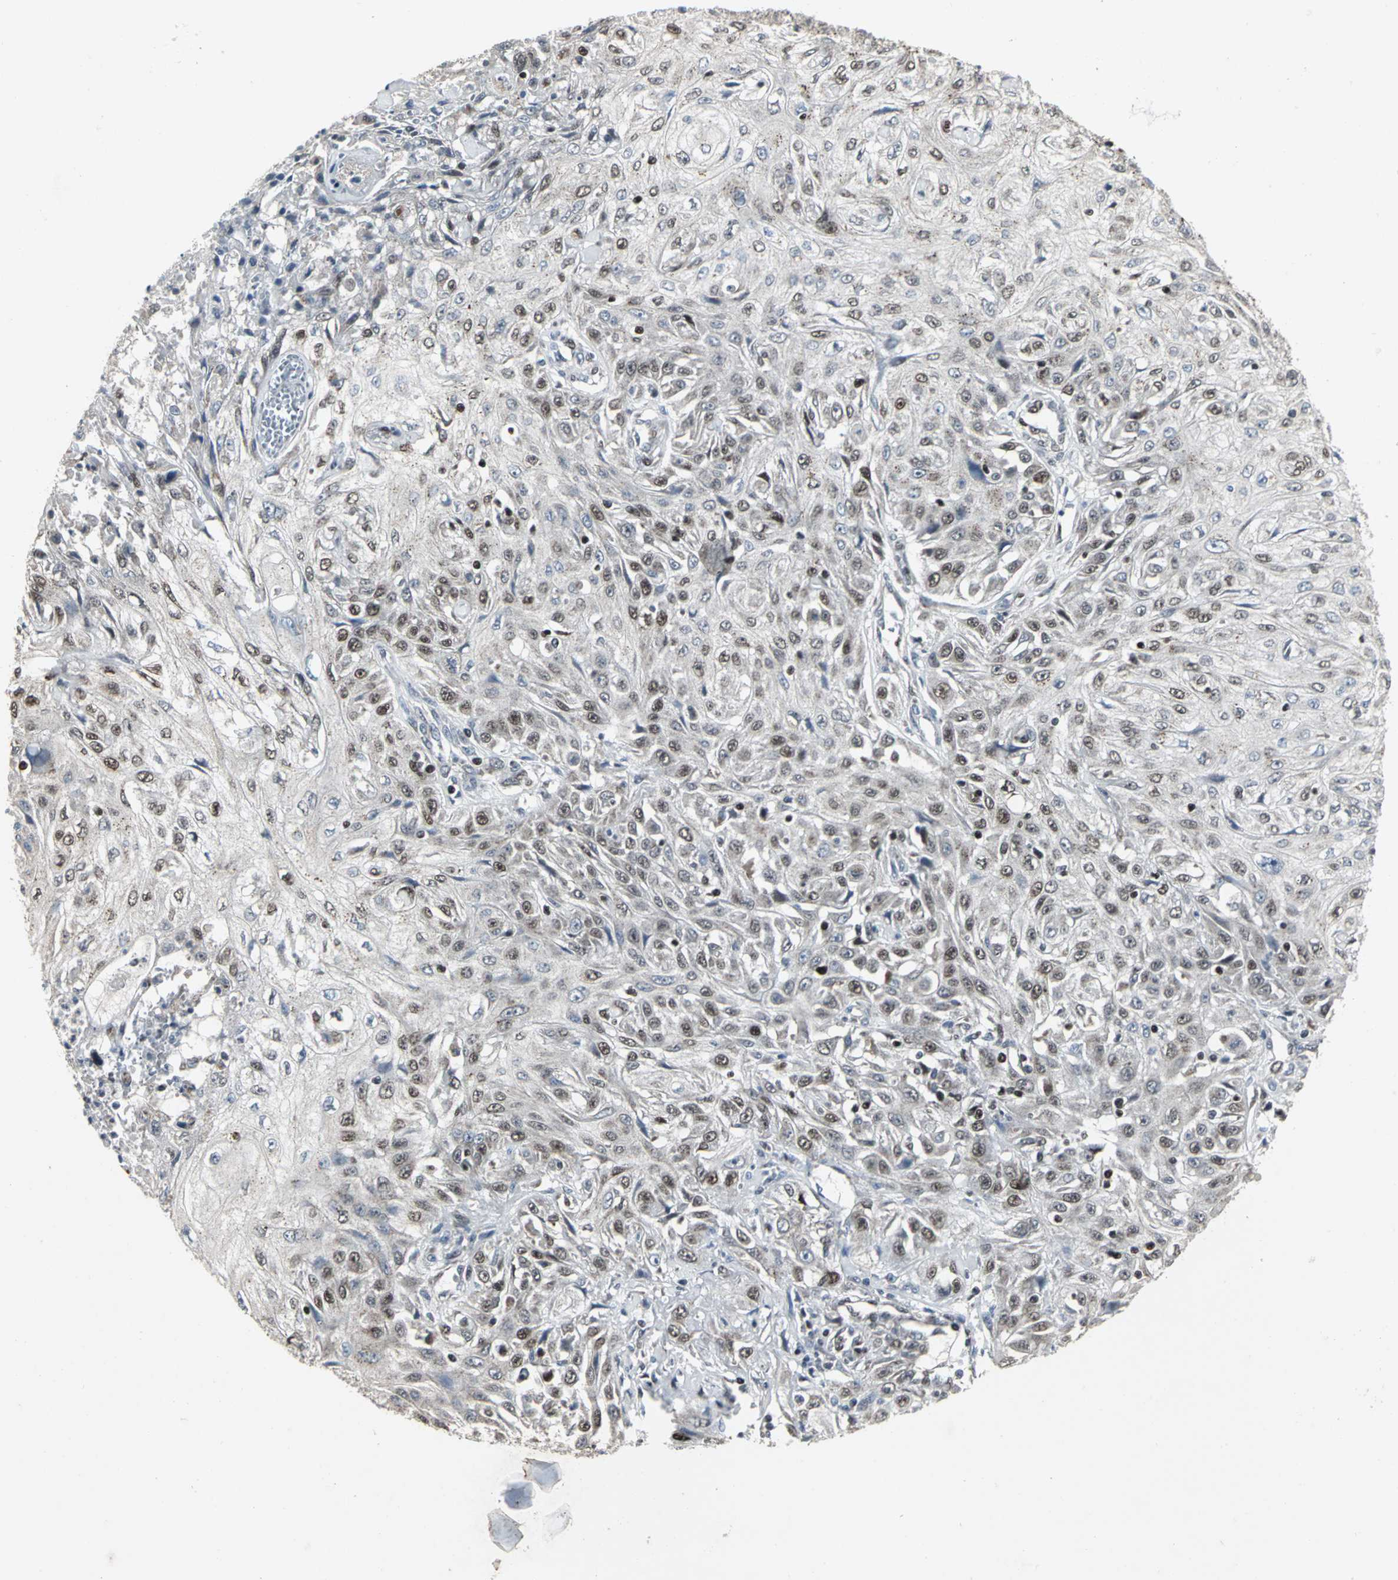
{"staining": {"intensity": "moderate", "quantity": "25%-75%", "location": "nuclear"}, "tissue": "skin cancer", "cell_type": "Tumor cells", "image_type": "cancer", "snomed": [{"axis": "morphology", "description": "Squamous cell carcinoma, NOS"}, {"axis": "topography", "description": "Skin"}], "caption": "Skin cancer (squamous cell carcinoma) stained for a protein (brown) reveals moderate nuclear positive staining in about 25%-75% of tumor cells.", "gene": "SRF", "patient": {"sex": "male", "age": 75}}